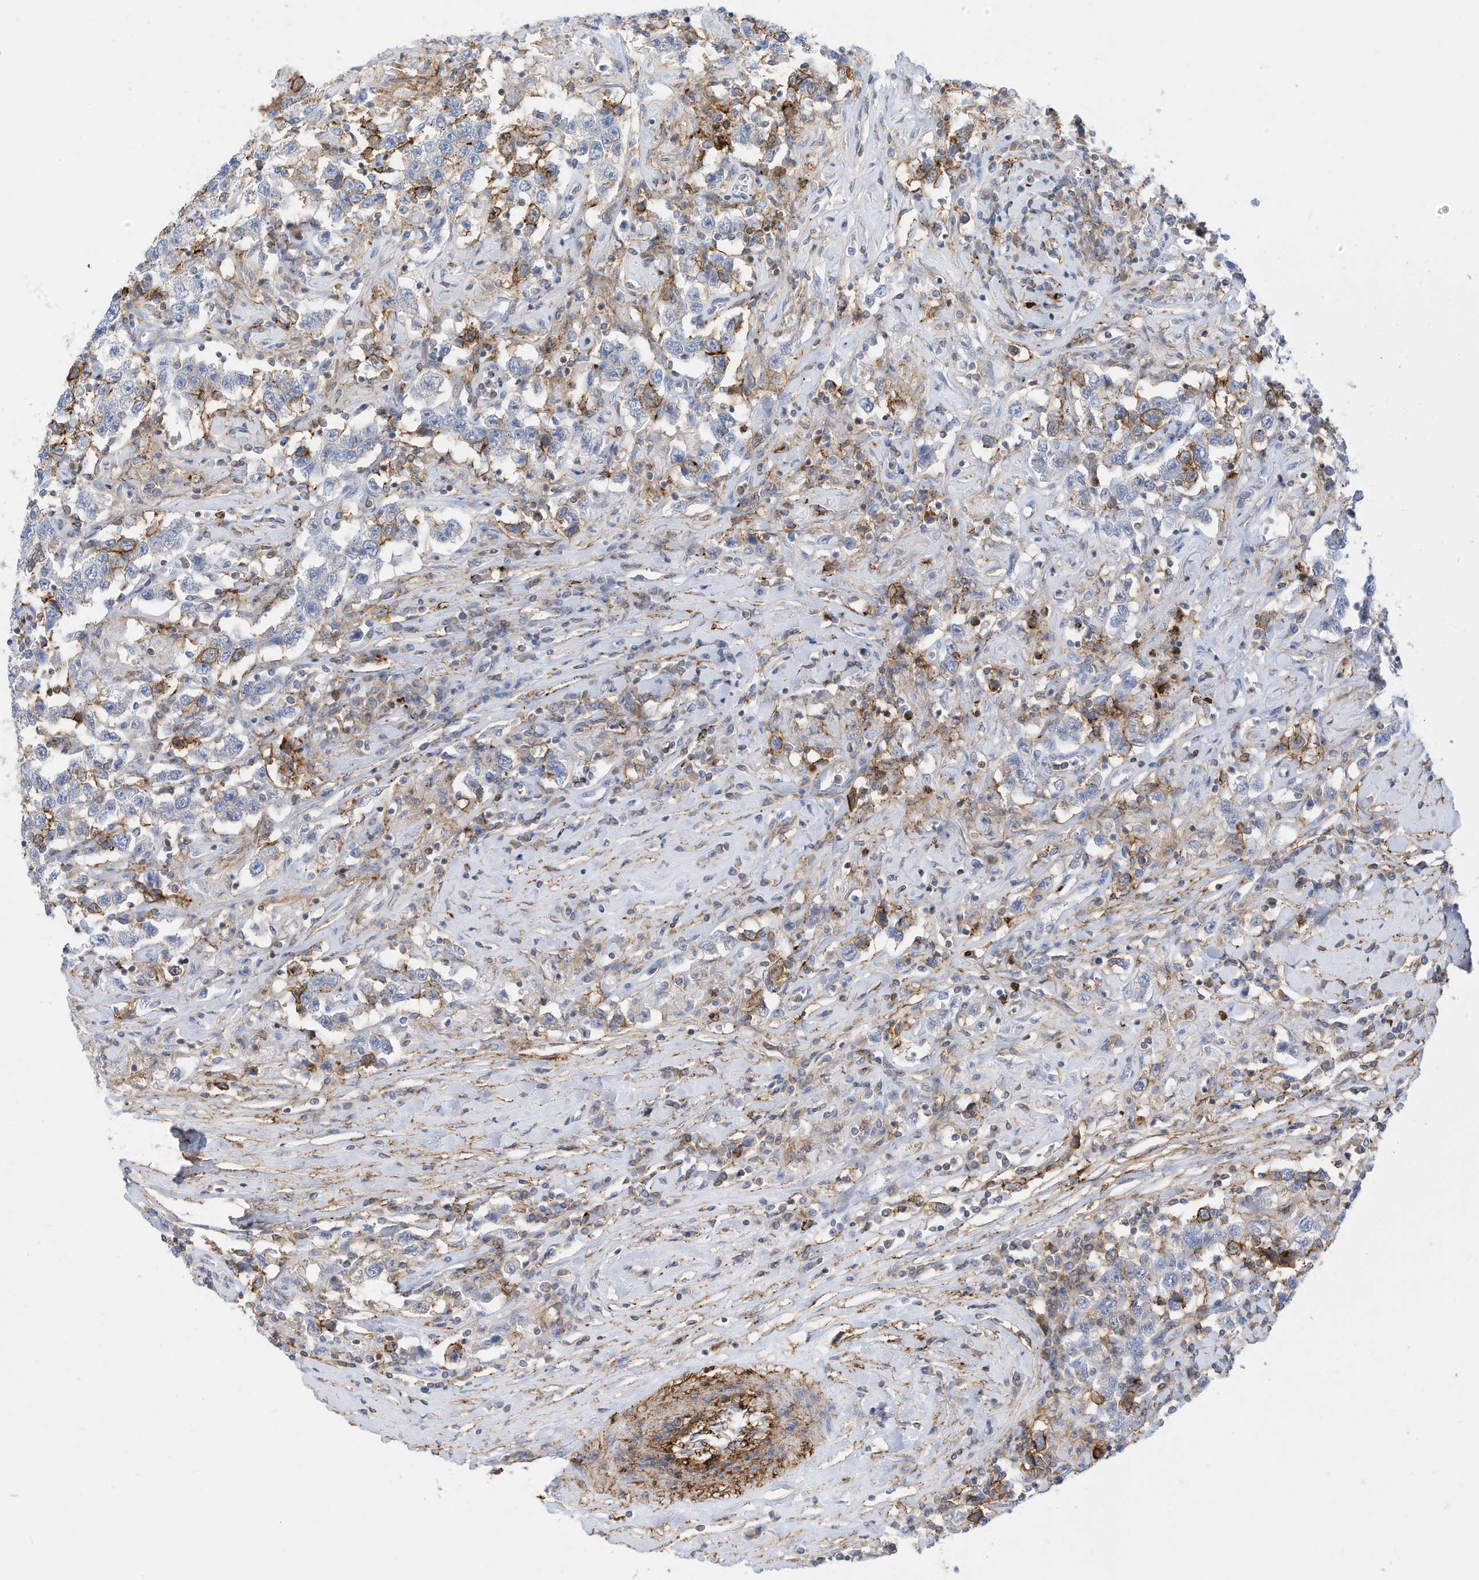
{"staining": {"intensity": "negative", "quantity": "none", "location": "none"}, "tissue": "testis cancer", "cell_type": "Tumor cells", "image_type": "cancer", "snomed": [{"axis": "morphology", "description": "Seminoma, NOS"}, {"axis": "topography", "description": "Testis"}], "caption": "Human testis cancer stained for a protein using immunohistochemistry reveals no expression in tumor cells.", "gene": "TXNDC9", "patient": {"sex": "male", "age": 41}}